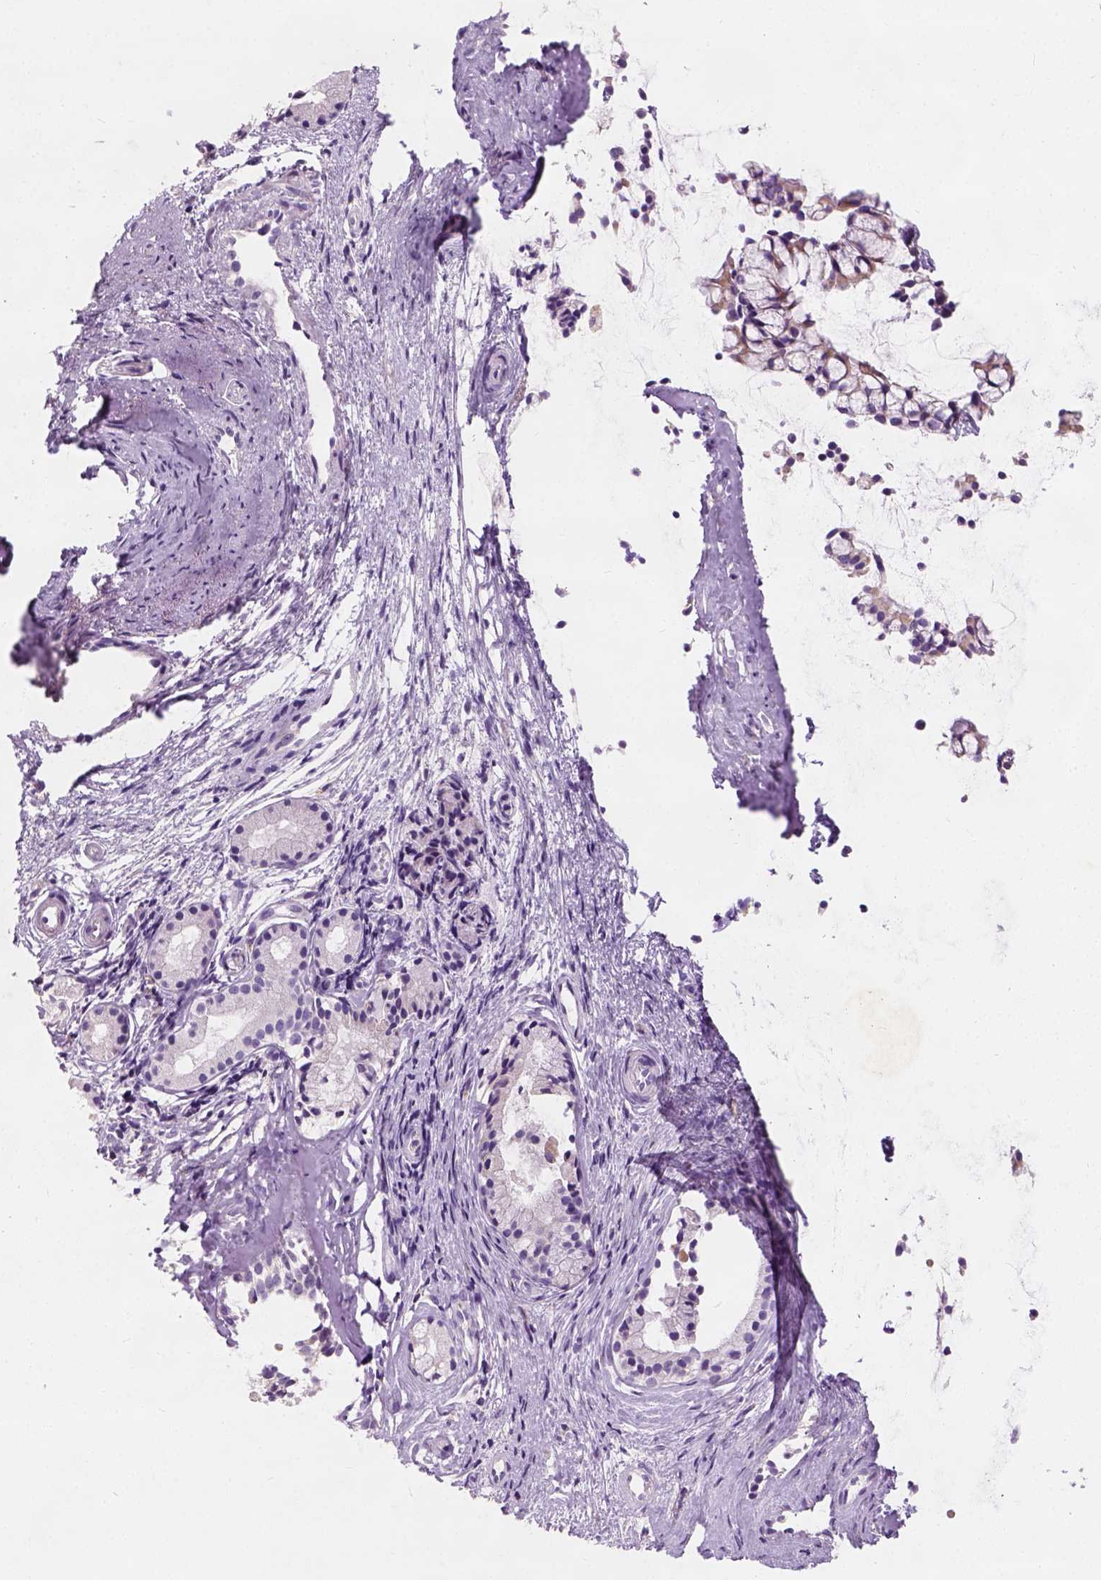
{"staining": {"intensity": "weak", "quantity": "25%-75%", "location": "cytoplasmic/membranous"}, "tissue": "nasopharynx", "cell_type": "Respiratory epithelial cells", "image_type": "normal", "snomed": [{"axis": "morphology", "description": "Normal tissue, NOS"}, {"axis": "topography", "description": "Nasopharynx"}], "caption": "An image of nasopharynx stained for a protein demonstrates weak cytoplasmic/membranous brown staining in respiratory epithelial cells.", "gene": "CHODL", "patient": {"sex": "female", "age": 52}}